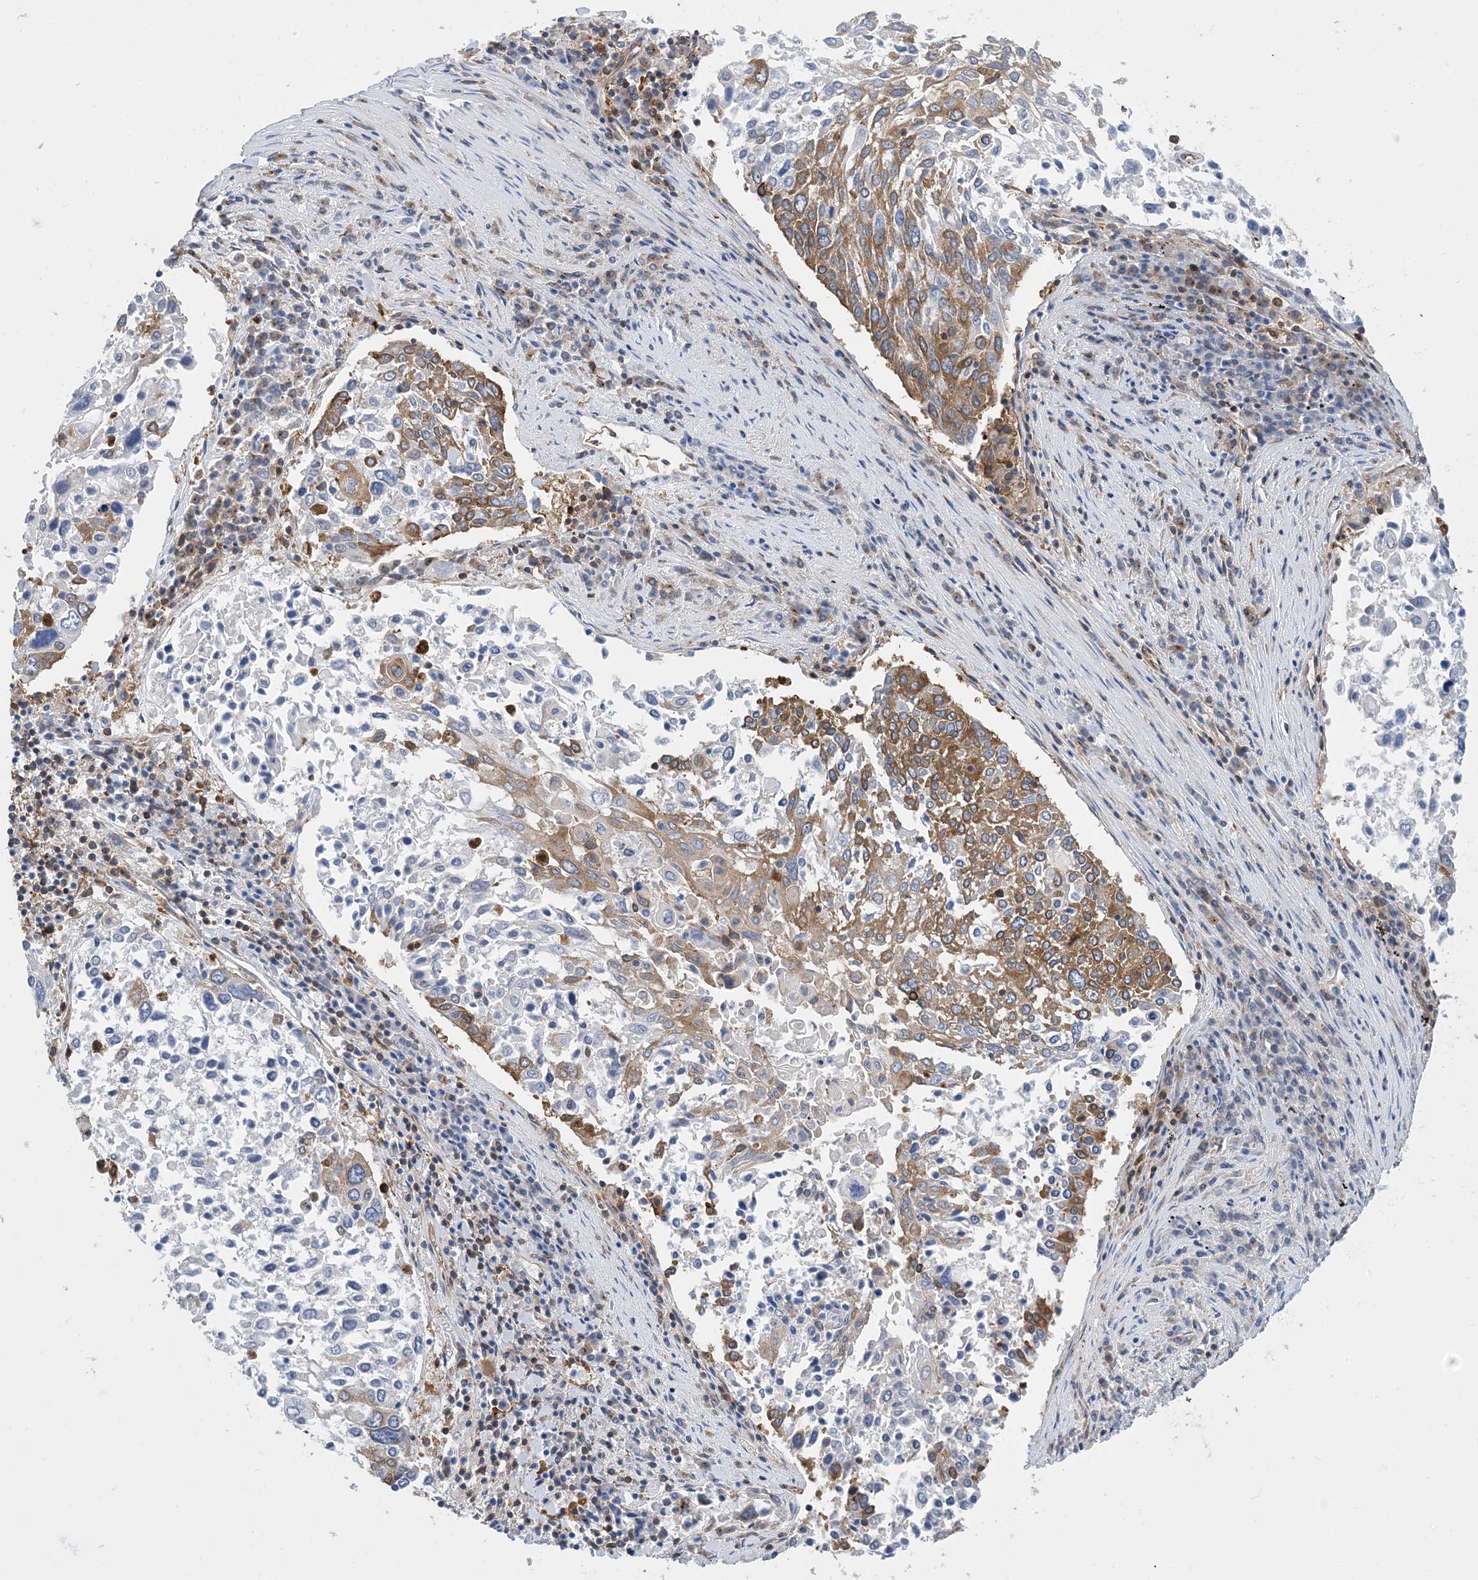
{"staining": {"intensity": "moderate", "quantity": "<25%", "location": "cytoplasmic/membranous"}, "tissue": "lung cancer", "cell_type": "Tumor cells", "image_type": "cancer", "snomed": [{"axis": "morphology", "description": "Squamous cell carcinoma, NOS"}, {"axis": "topography", "description": "Lung"}], "caption": "Protein expression by immunohistochemistry (IHC) displays moderate cytoplasmic/membranous positivity in approximately <25% of tumor cells in squamous cell carcinoma (lung).", "gene": "DYNC1LI1", "patient": {"sex": "male", "age": 65}}